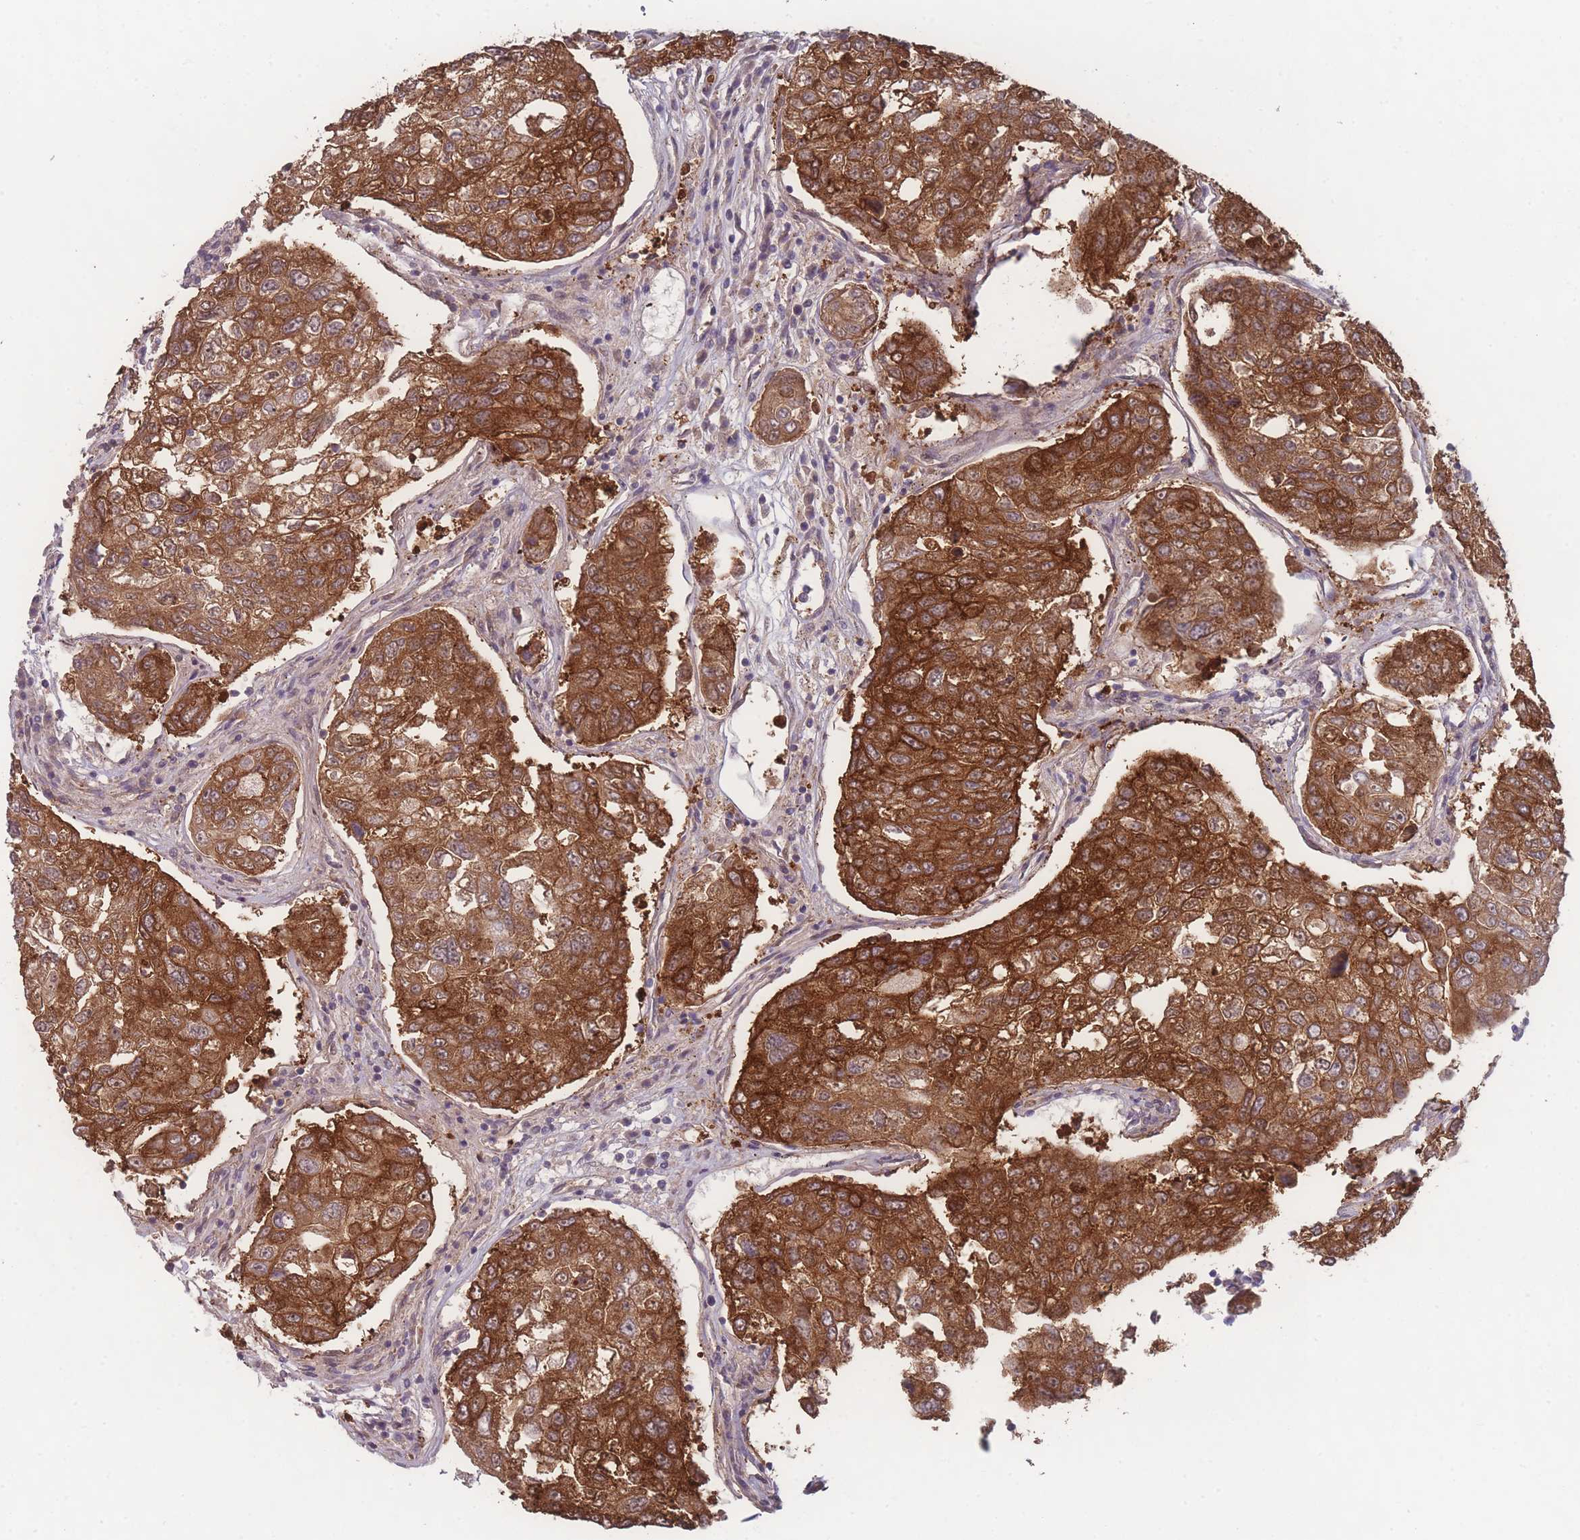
{"staining": {"intensity": "strong", "quantity": ">75%", "location": "cytoplasmic/membranous"}, "tissue": "urothelial cancer", "cell_type": "Tumor cells", "image_type": "cancer", "snomed": [{"axis": "morphology", "description": "Urothelial carcinoma, High grade"}, {"axis": "topography", "description": "Lymph node"}, {"axis": "topography", "description": "Urinary bladder"}], "caption": "Immunohistochemical staining of human urothelial carcinoma (high-grade) demonstrates strong cytoplasmic/membranous protein positivity in approximately >75% of tumor cells.", "gene": "STEAP3", "patient": {"sex": "male", "age": 51}}